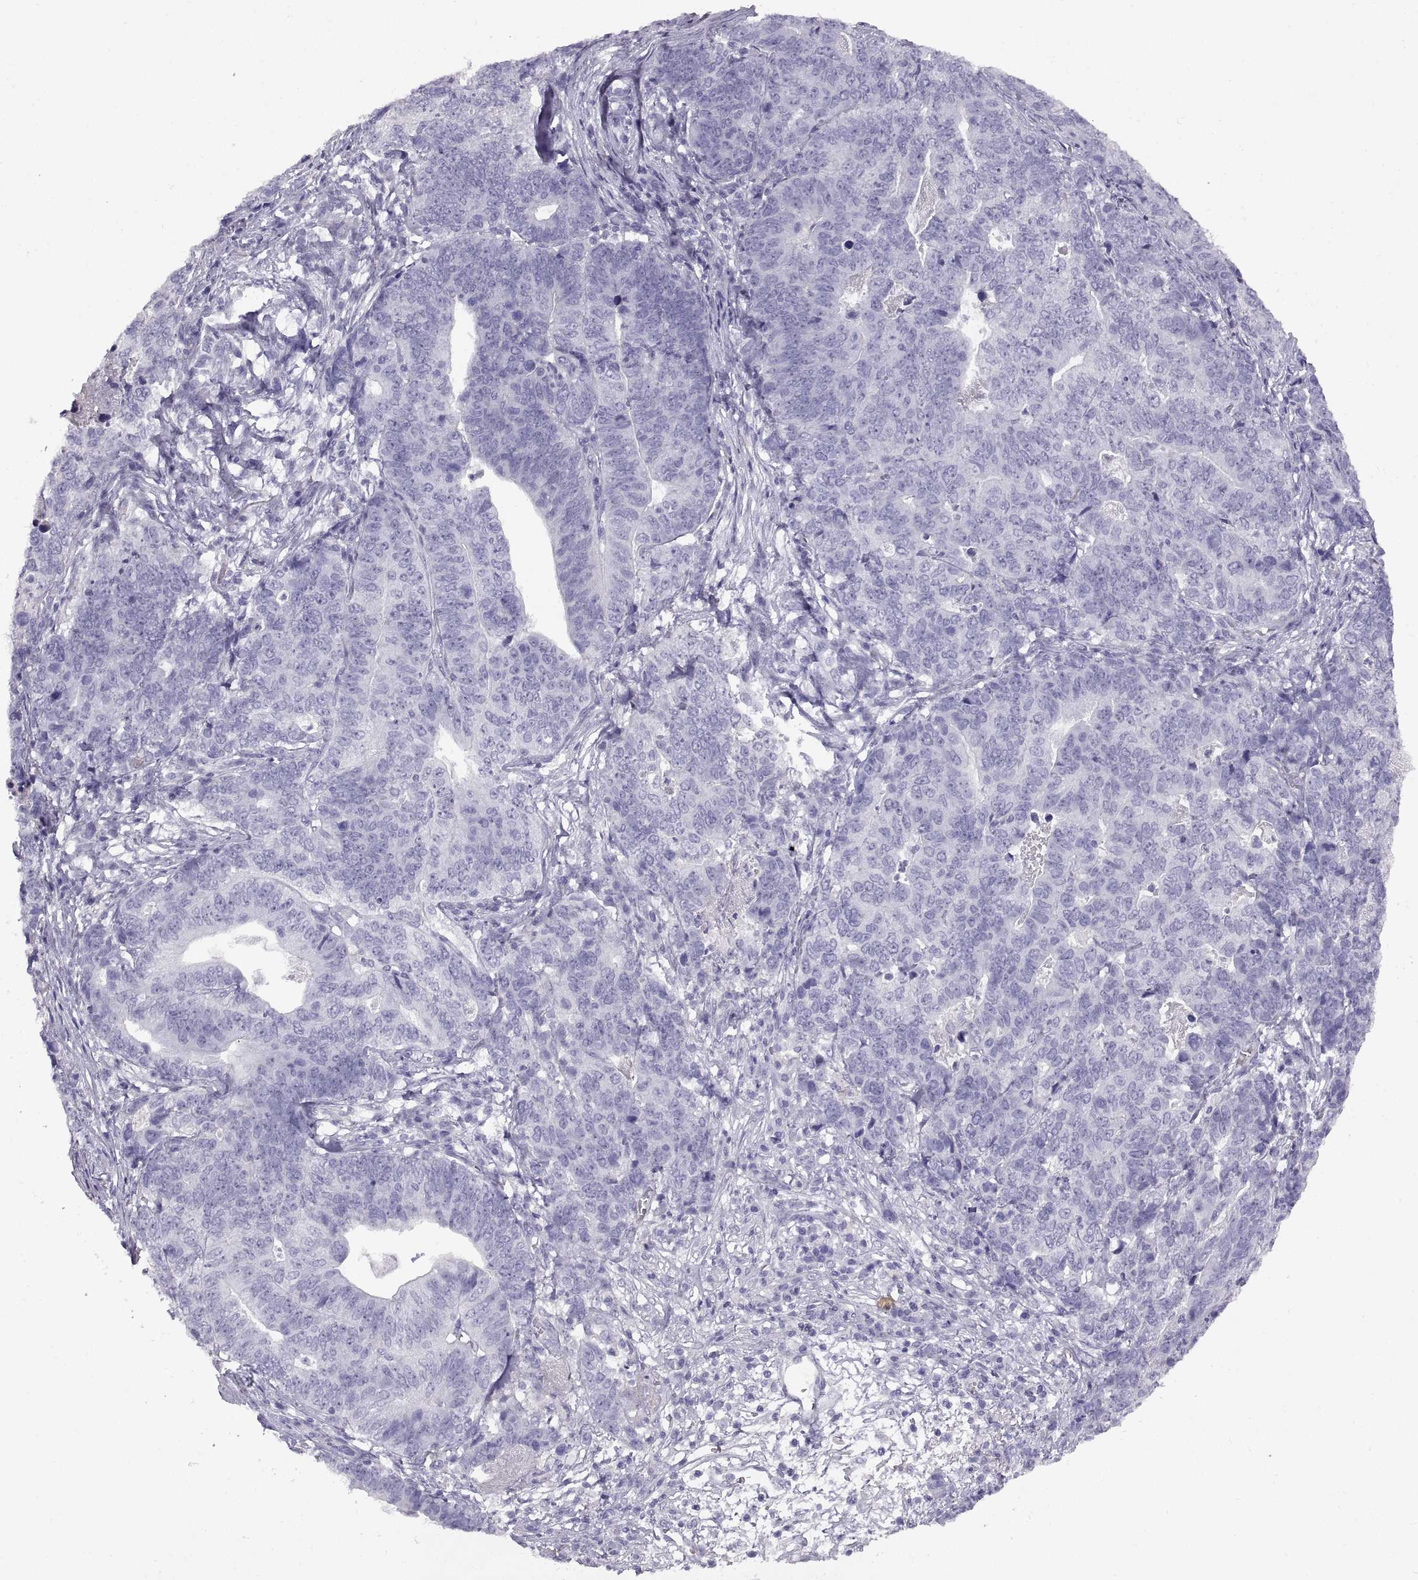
{"staining": {"intensity": "negative", "quantity": "none", "location": "none"}, "tissue": "stomach cancer", "cell_type": "Tumor cells", "image_type": "cancer", "snomed": [{"axis": "morphology", "description": "Adenocarcinoma, NOS"}, {"axis": "topography", "description": "Stomach, upper"}], "caption": "This is a image of IHC staining of adenocarcinoma (stomach), which shows no staining in tumor cells. Brightfield microscopy of immunohistochemistry (IHC) stained with DAB (brown) and hematoxylin (blue), captured at high magnification.", "gene": "CRYBB3", "patient": {"sex": "female", "age": 67}}